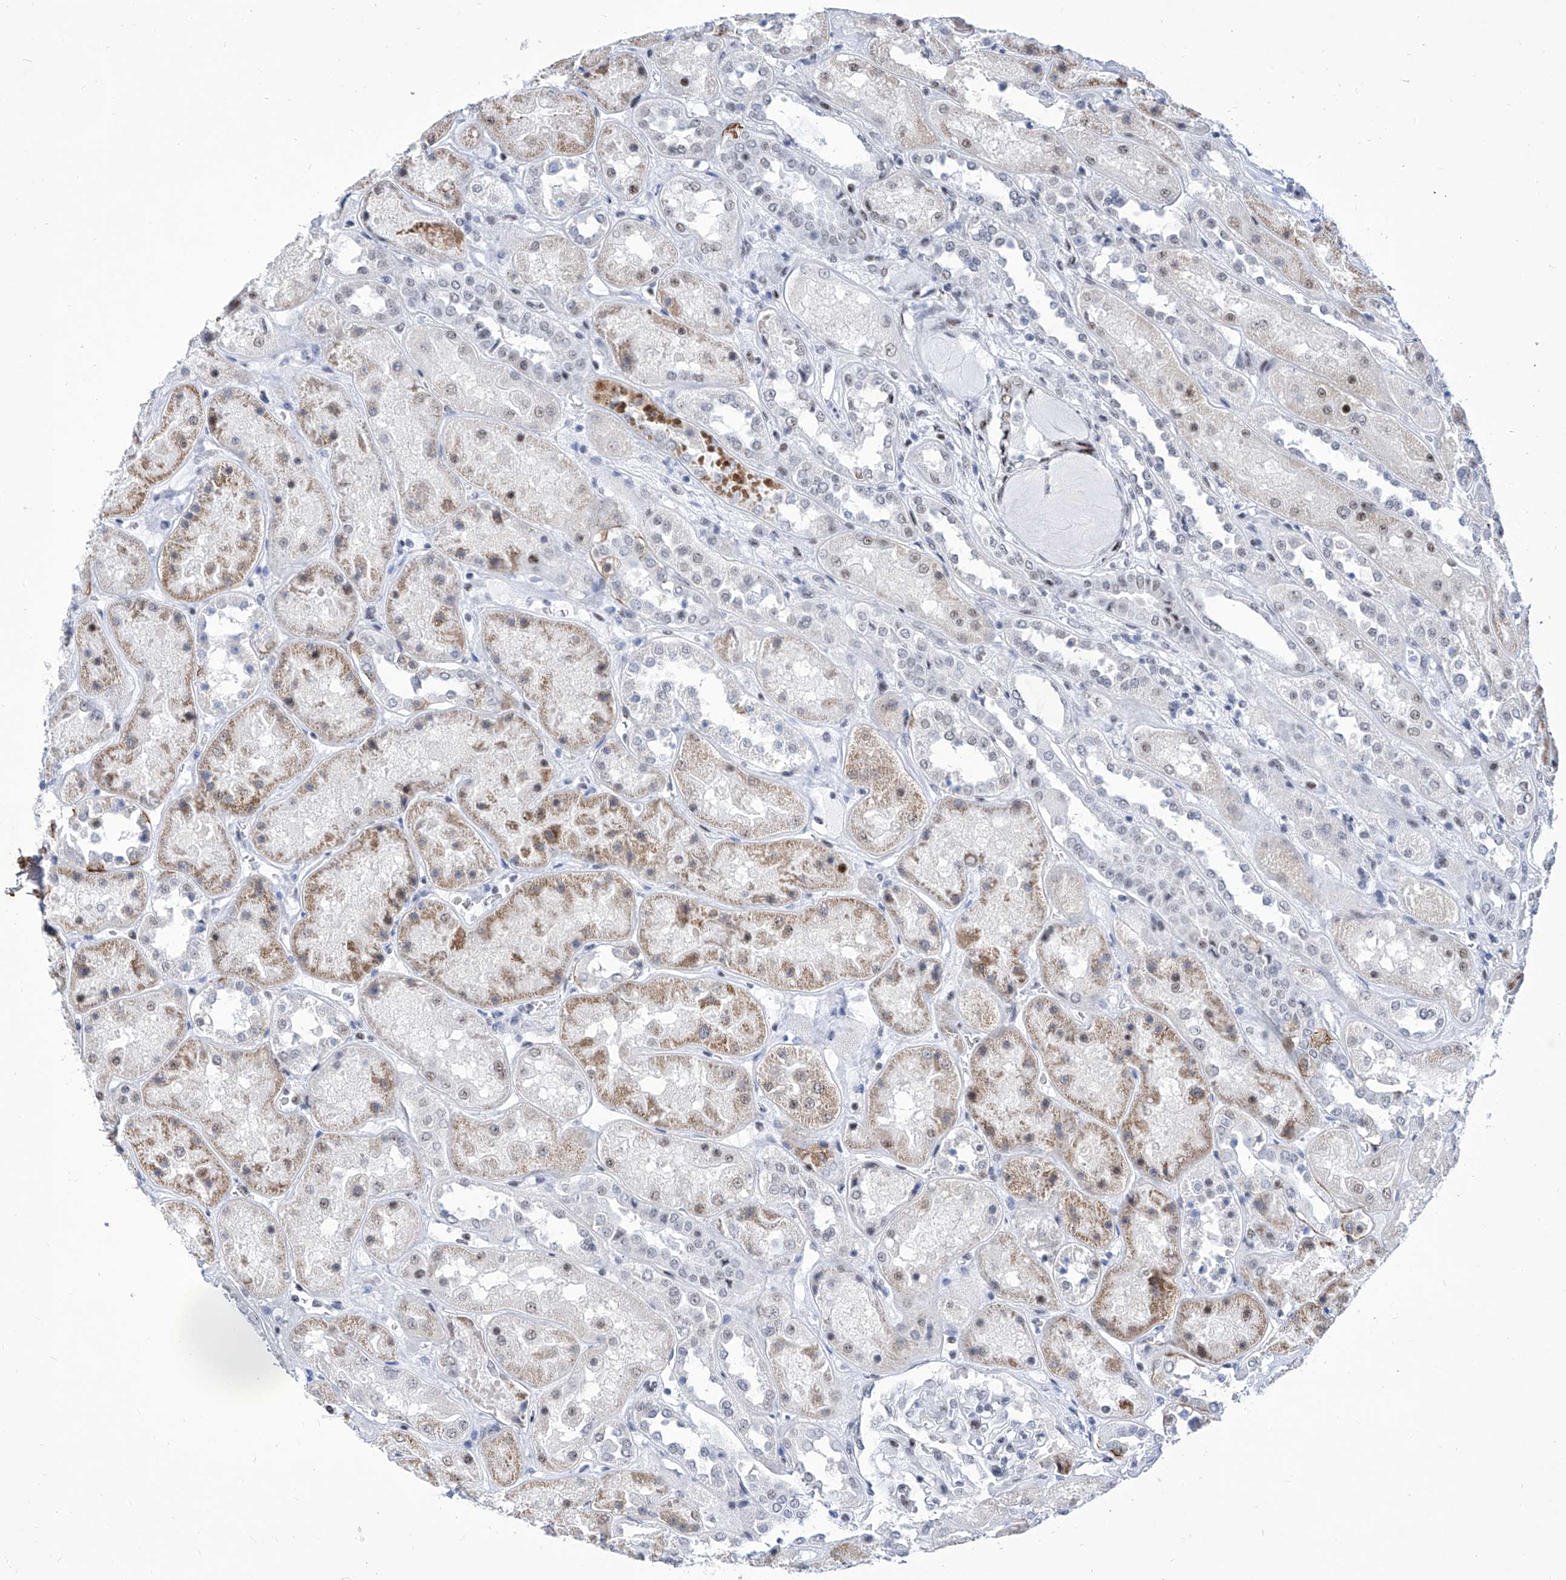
{"staining": {"intensity": "negative", "quantity": "none", "location": "none"}, "tissue": "kidney", "cell_type": "Cells in glomeruli", "image_type": "normal", "snomed": [{"axis": "morphology", "description": "Normal tissue, NOS"}, {"axis": "topography", "description": "Kidney"}], "caption": "The micrograph demonstrates no significant staining in cells in glomeruli of kidney. Brightfield microscopy of immunohistochemistry (IHC) stained with DAB (brown) and hematoxylin (blue), captured at high magnification.", "gene": "SART1", "patient": {"sex": "male", "age": 70}}